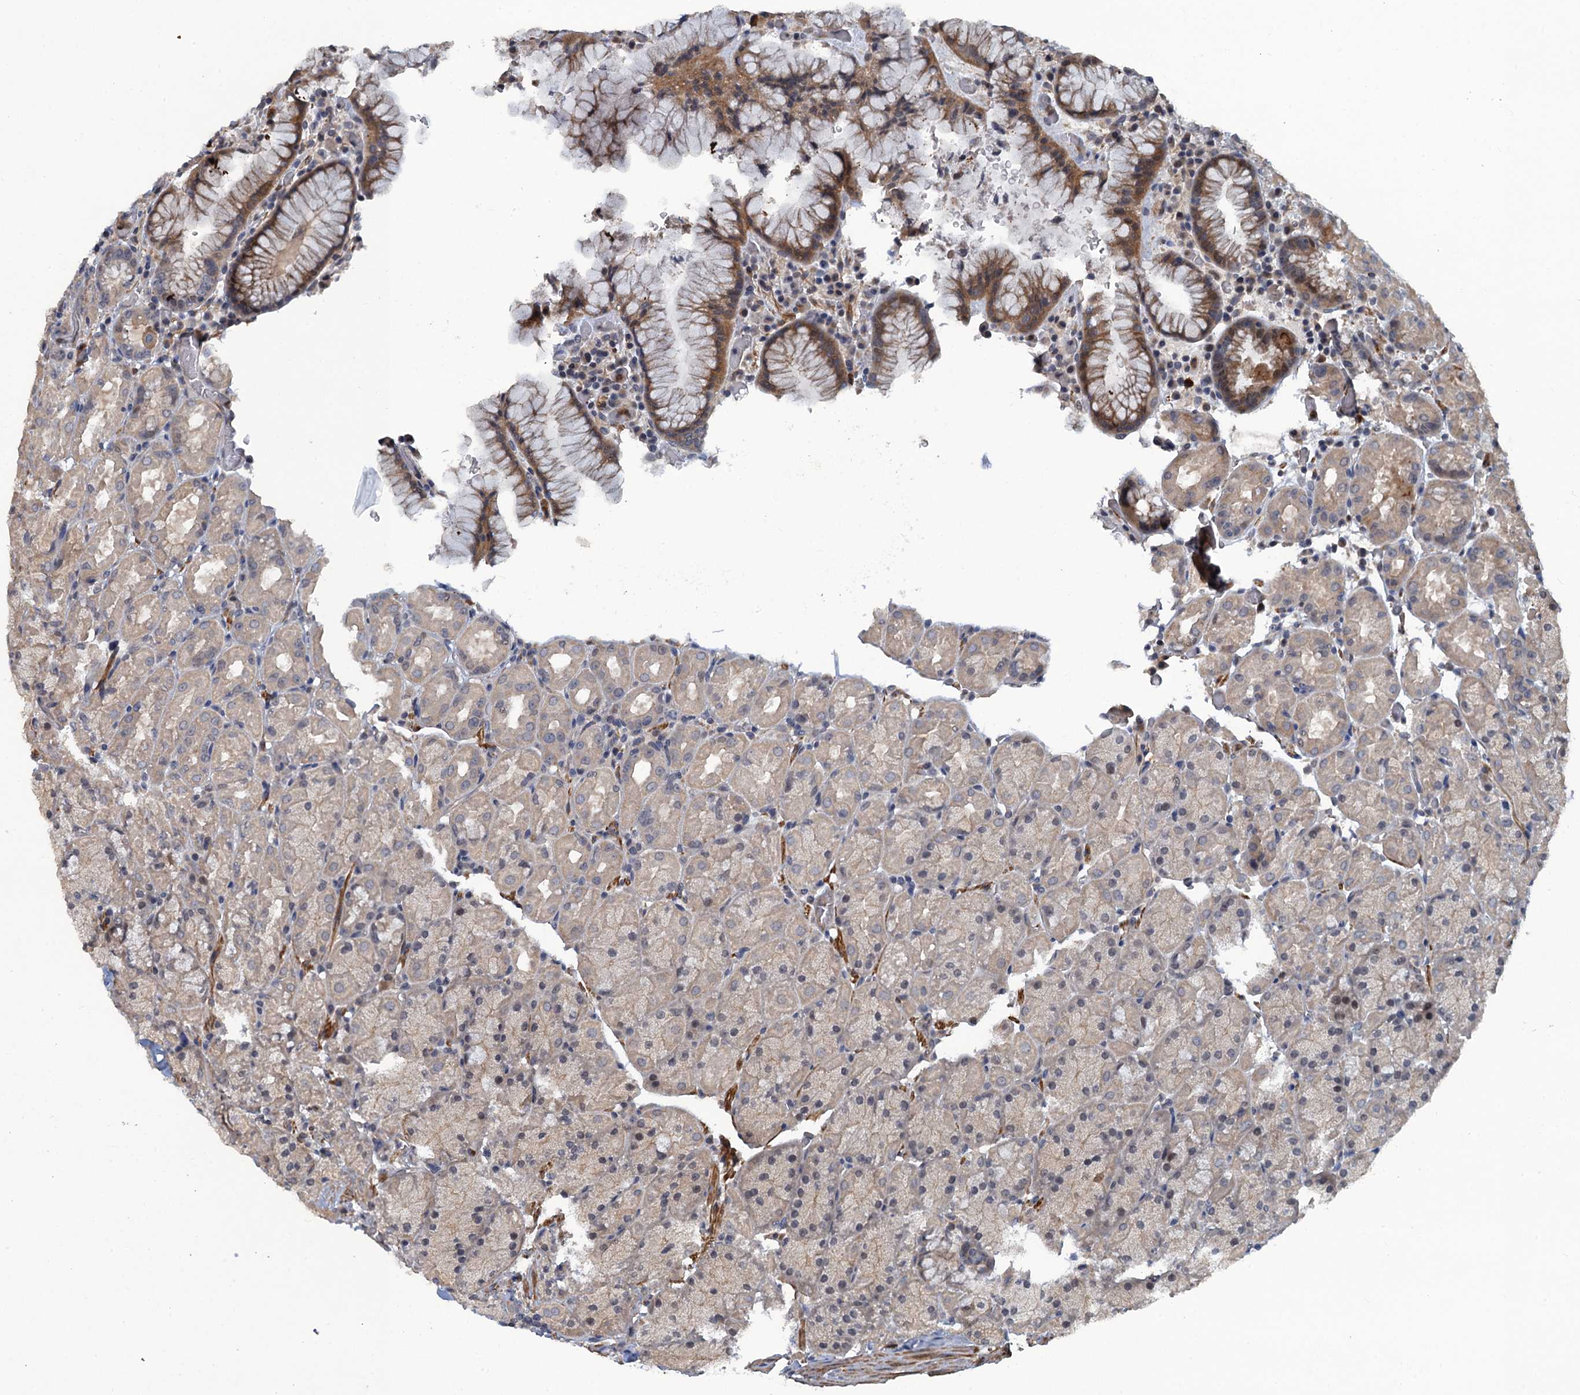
{"staining": {"intensity": "moderate", "quantity": "25%-75%", "location": "cytoplasmic/membranous"}, "tissue": "stomach", "cell_type": "Glandular cells", "image_type": "normal", "snomed": [{"axis": "morphology", "description": "Normal tissue, NOS"}, {"axis": "topography", "description": "Stomach, upper"}, {"axis": "topography", "description": "Stomach, lower"}], "caption": "Immunohistochemistry (DAB) staining of normal stomach demonstrates moderate cytoplasmic/membranous protein expression in approximately 25%-75% of glandular cells.", "gene": "MYO16", "patient": {"sex": "male", "age": 80}}